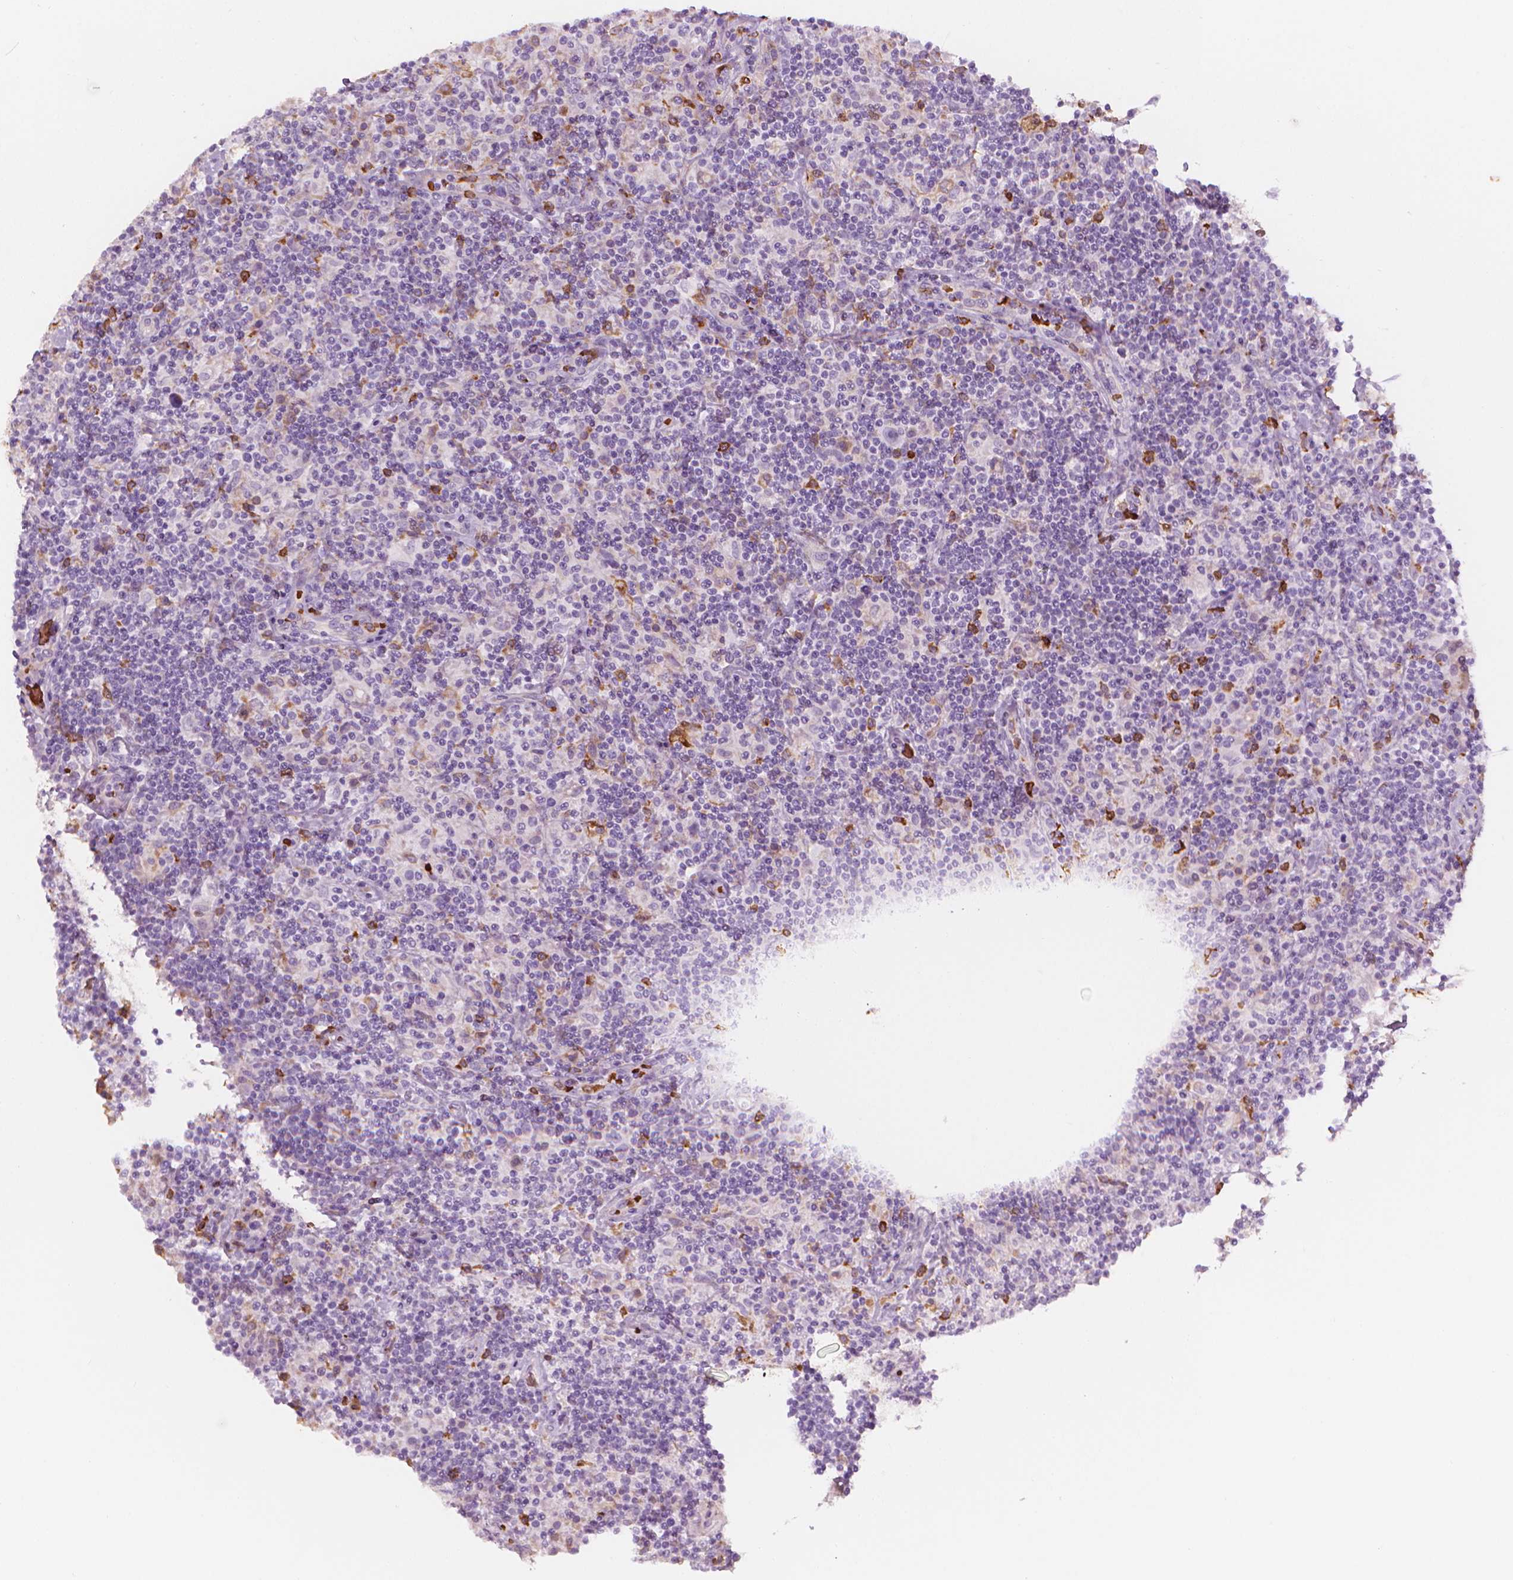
{"staining": {"intensity": "negative", "quantity": "none", "location": "none"}, "tissue": "lymphoma", "cell_type": "Tumor cells", "image_type": "cancer", "snomed": [{"axis": "morphology", "description": "Hodgkin's disease, NOS"}, {"axis": "topography", "description": "Lymph node"}], "caption": "Immunohistochemistry histopathology image of lymphoma stained for a protein (brown), which displays no staining in tumor cells.", "gene": "CES1", "patient": {"sex": "male", "age": 70}}